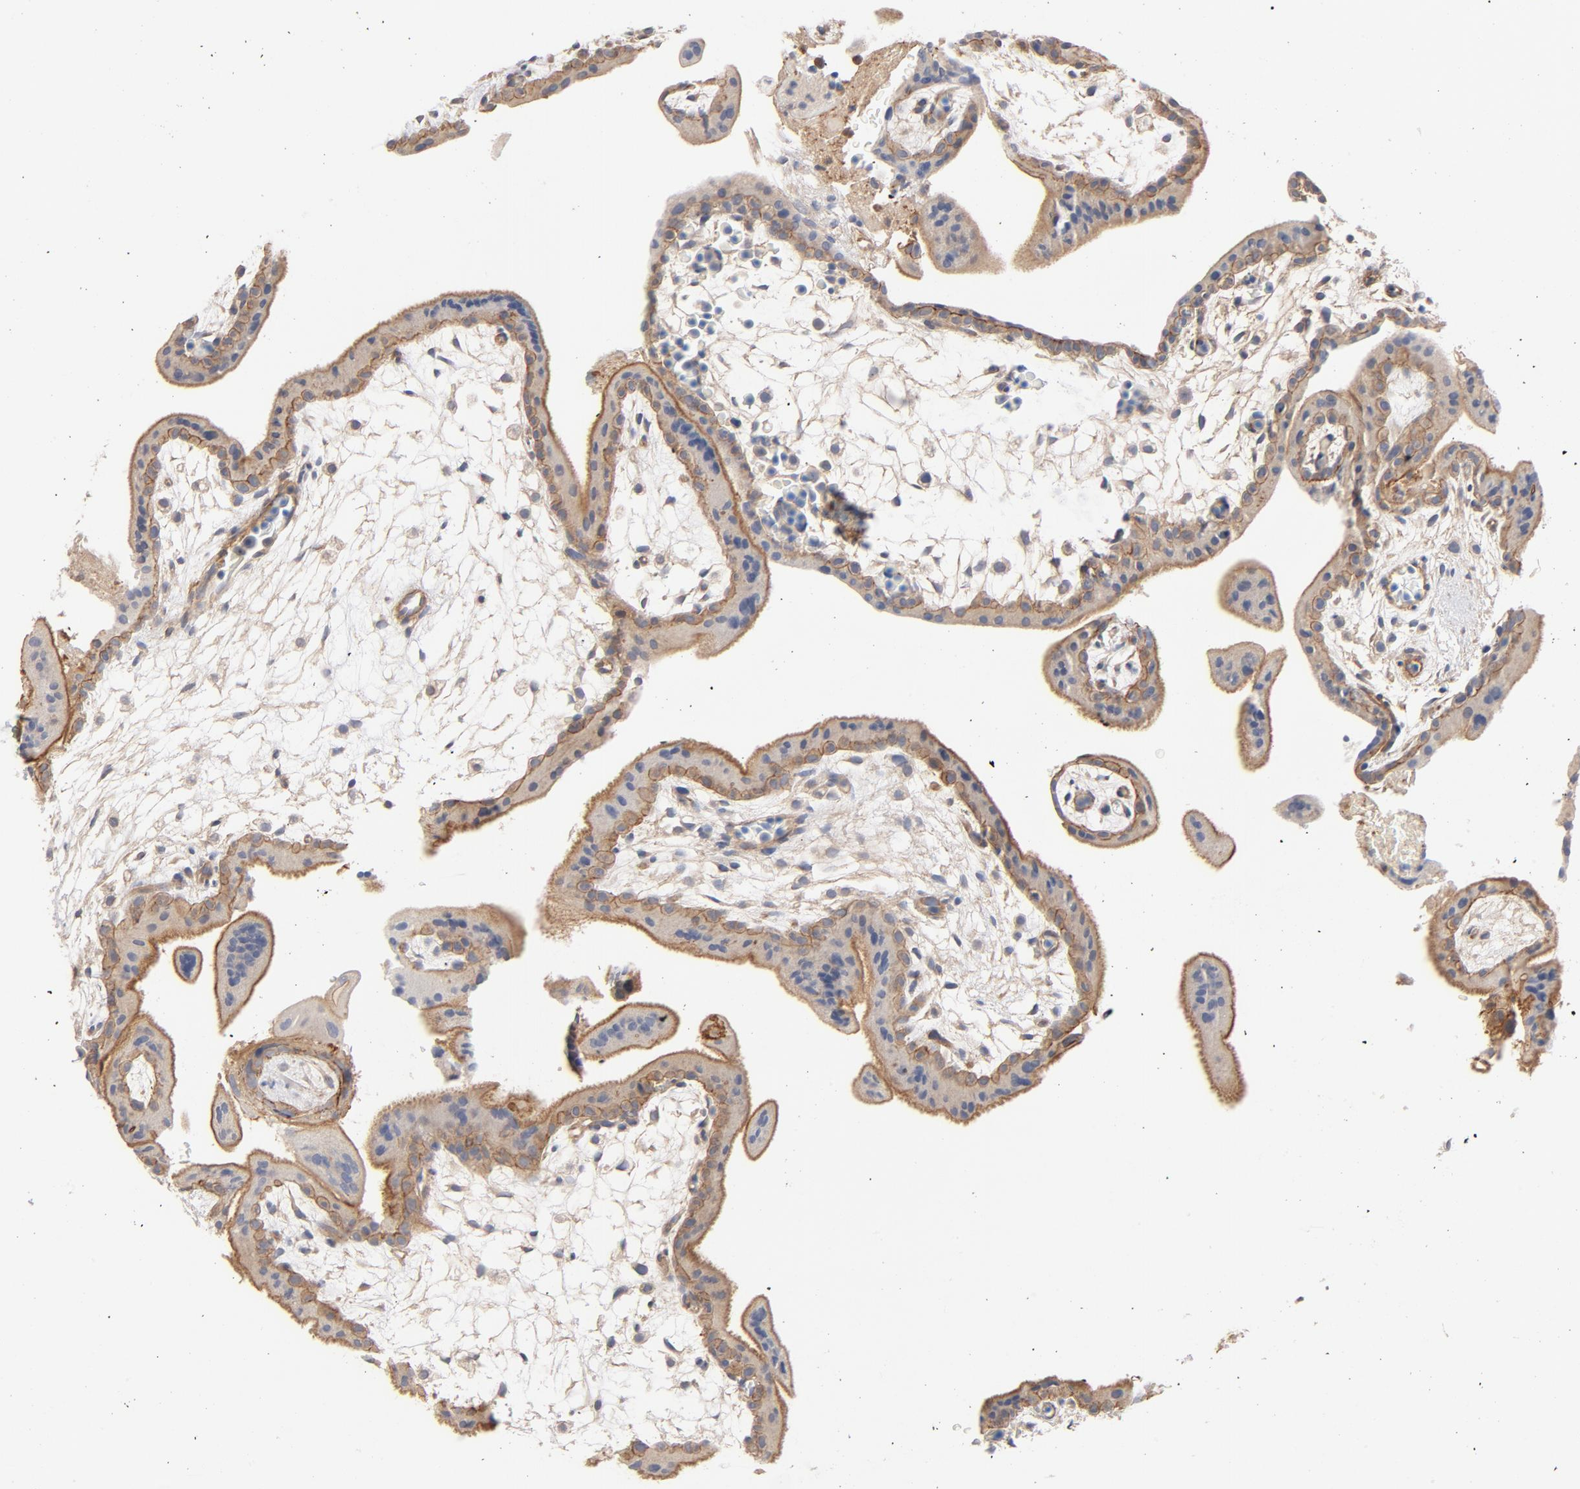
{"staining": {"intensity": "moderate", "quantity": ">75%", "location": "cytoplasmic/membranous"}, "tissue": "placenta", "cell_type": "Trophoblastic cells", "image_type": "normal", "snomed": [{"axis": "morphology", "description": "Normal tissue, NOS"}, {"axis": "topography", "description": "Placenta"}], "caption": "Trophoblastic cells exhibit medium levels of moderate cytoplasmic/membranous positivity in about >75% of cells in unremarkable human placenta. The staining was performed using DAB (3,3'-diaminobenzidine), with brown indicating positive protein expression. Nuclei are stained blue with hematoxylin.", "gene": "STRN3", "patient": {"sex": "female", "age": 35}}